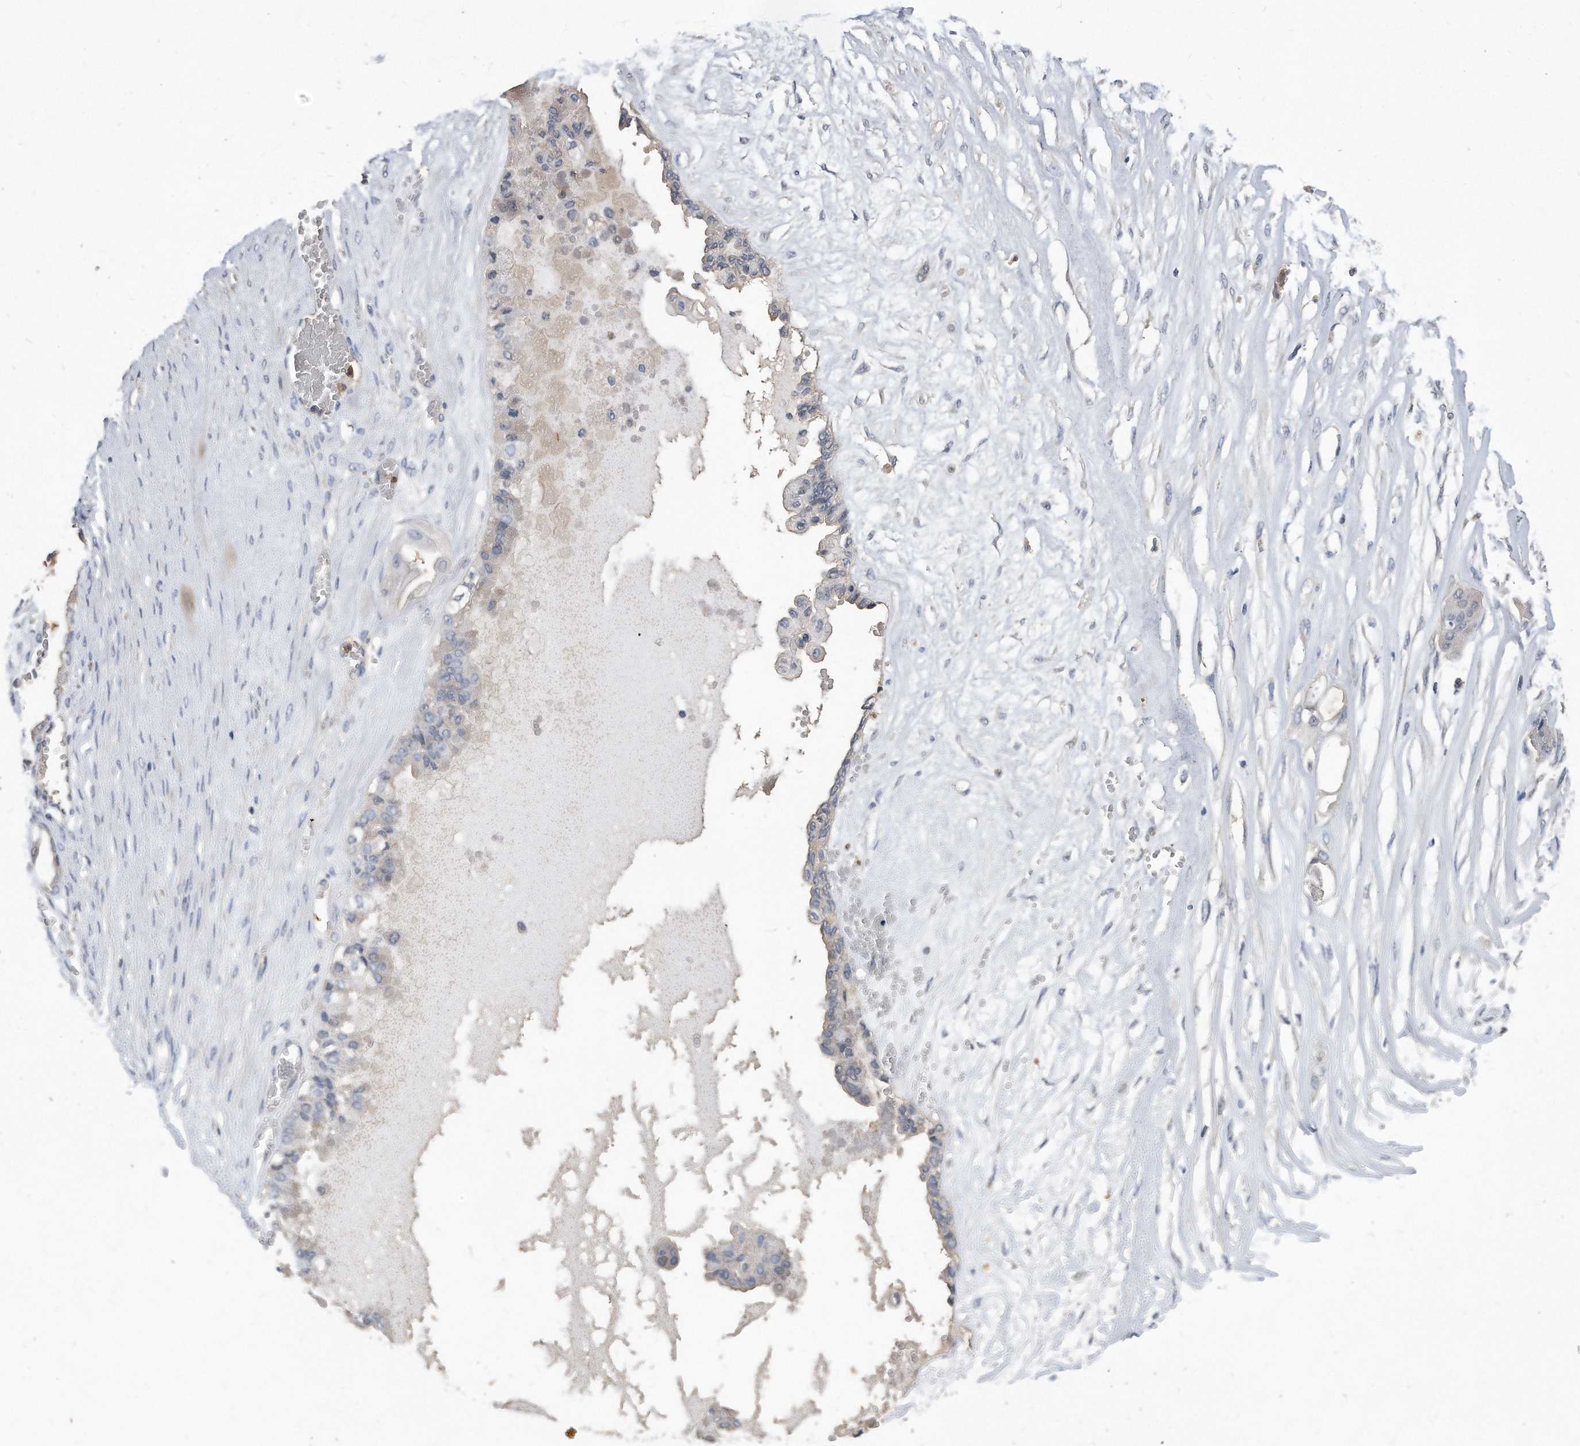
{"staining": {"intensity": "negative", "quantity": "none", "location": "none"}, "tissue": "ovarian cancer", "cell_type": "Tumor cells", "image_type": "cancer", "snomed": [{"axis": "morphology", "description": "Carcinoma, NOS"}, {"axis": "morphology", "description": "Carcinoma, endometroid"}, {"axis": "topography", "description": "Ovary"}], "caption": "This is a image of immunohistochemistry staining of ovarian cancer, which shows no expression in tumor cells.", "gene": "HOMER3", "patient": {"sex": "female", "age": 50}}